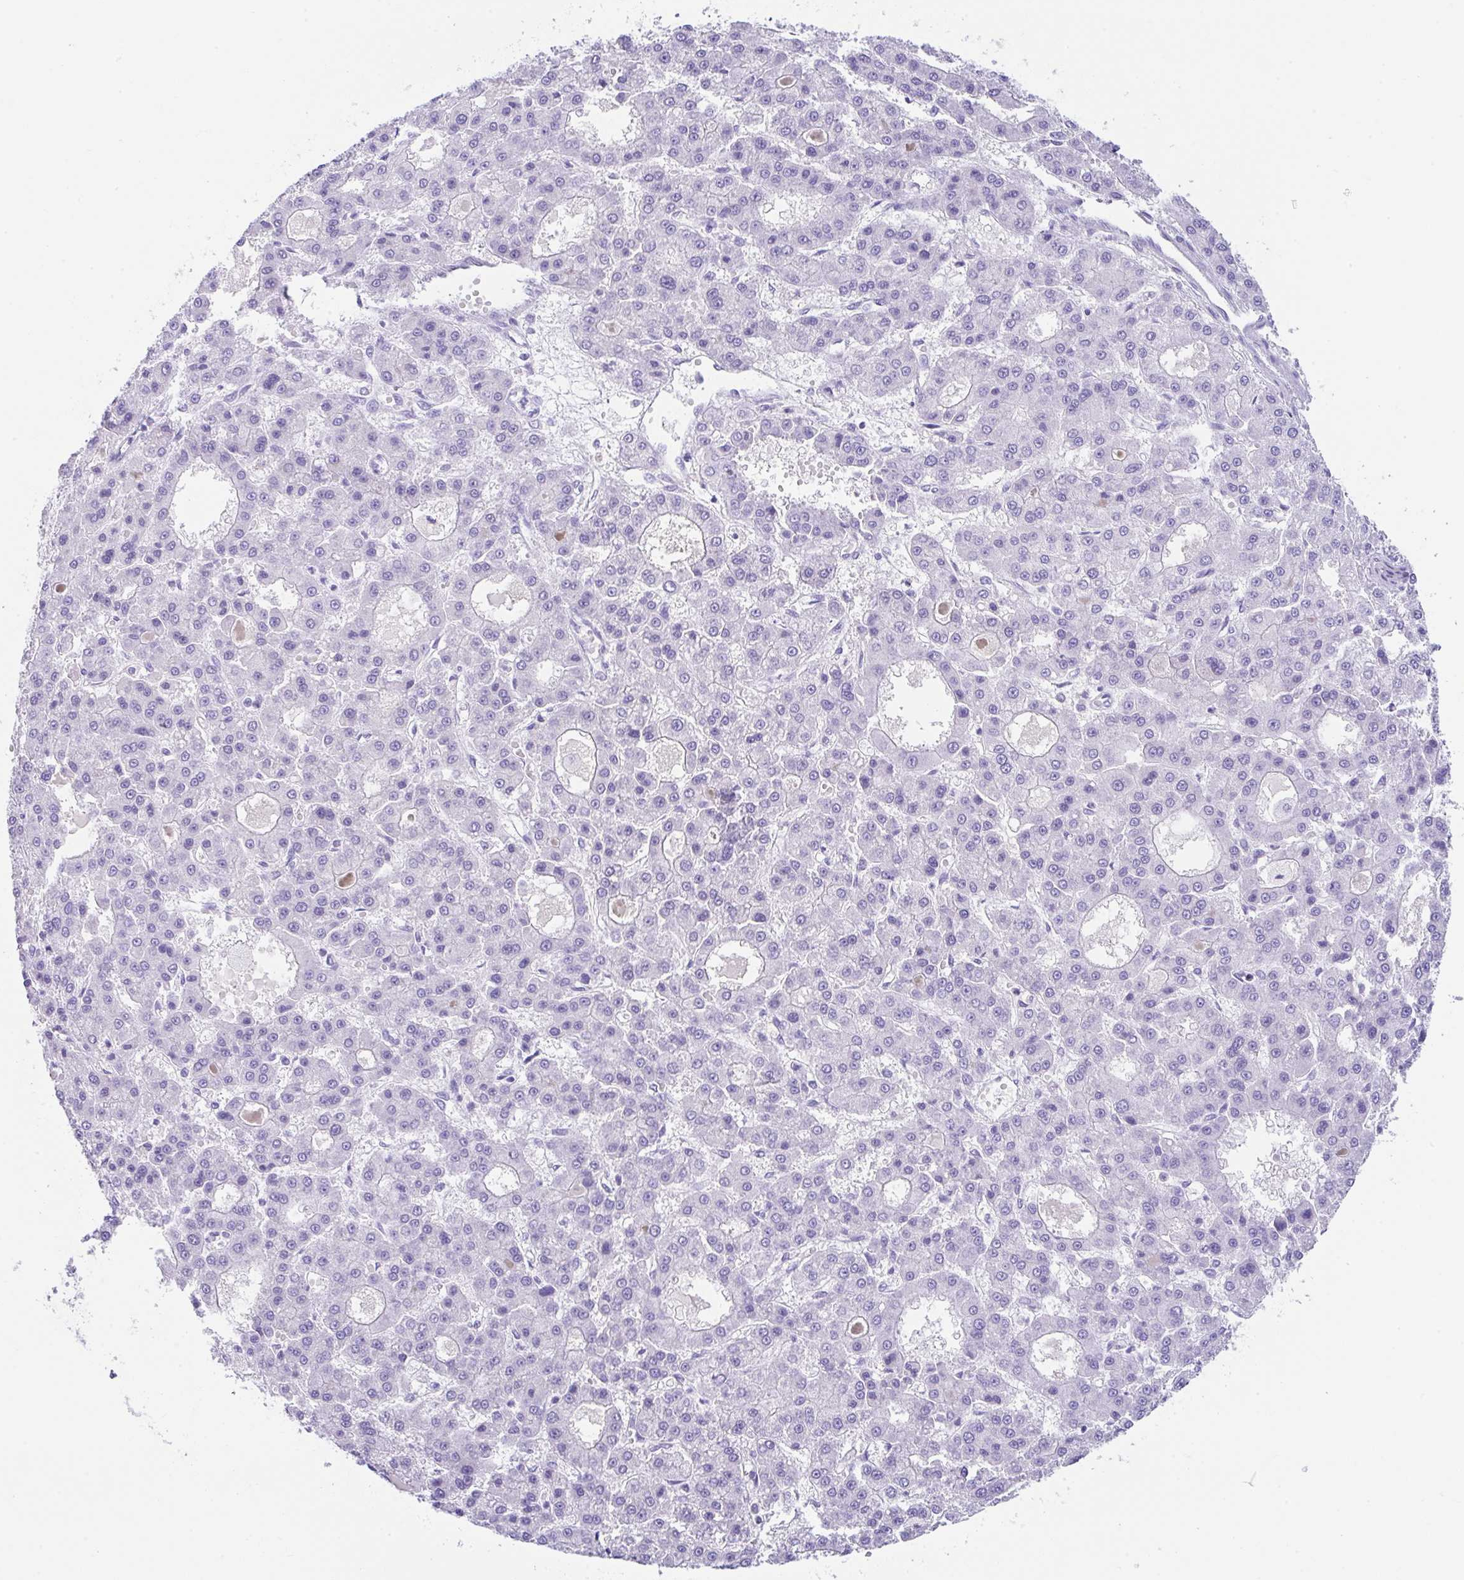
{"staining": {"intensity": "negative", "quantity": "none", "location": "none"}, "tissue": "liver cancer", "cell_type": "Tumor cells", "image_type": "cancer", "snomed": [{"axis": "morphology", "description": "Carcinoma, Hepatocellular, NOS"}, {"axis": "topography", "description": "Liver"}], "caption": "Liver cancer was stained to show a protein in brown. There is no significant positivity in tumor cells.", "gene": "CPA1", "patient": {"sex": "male", "age": 70}}